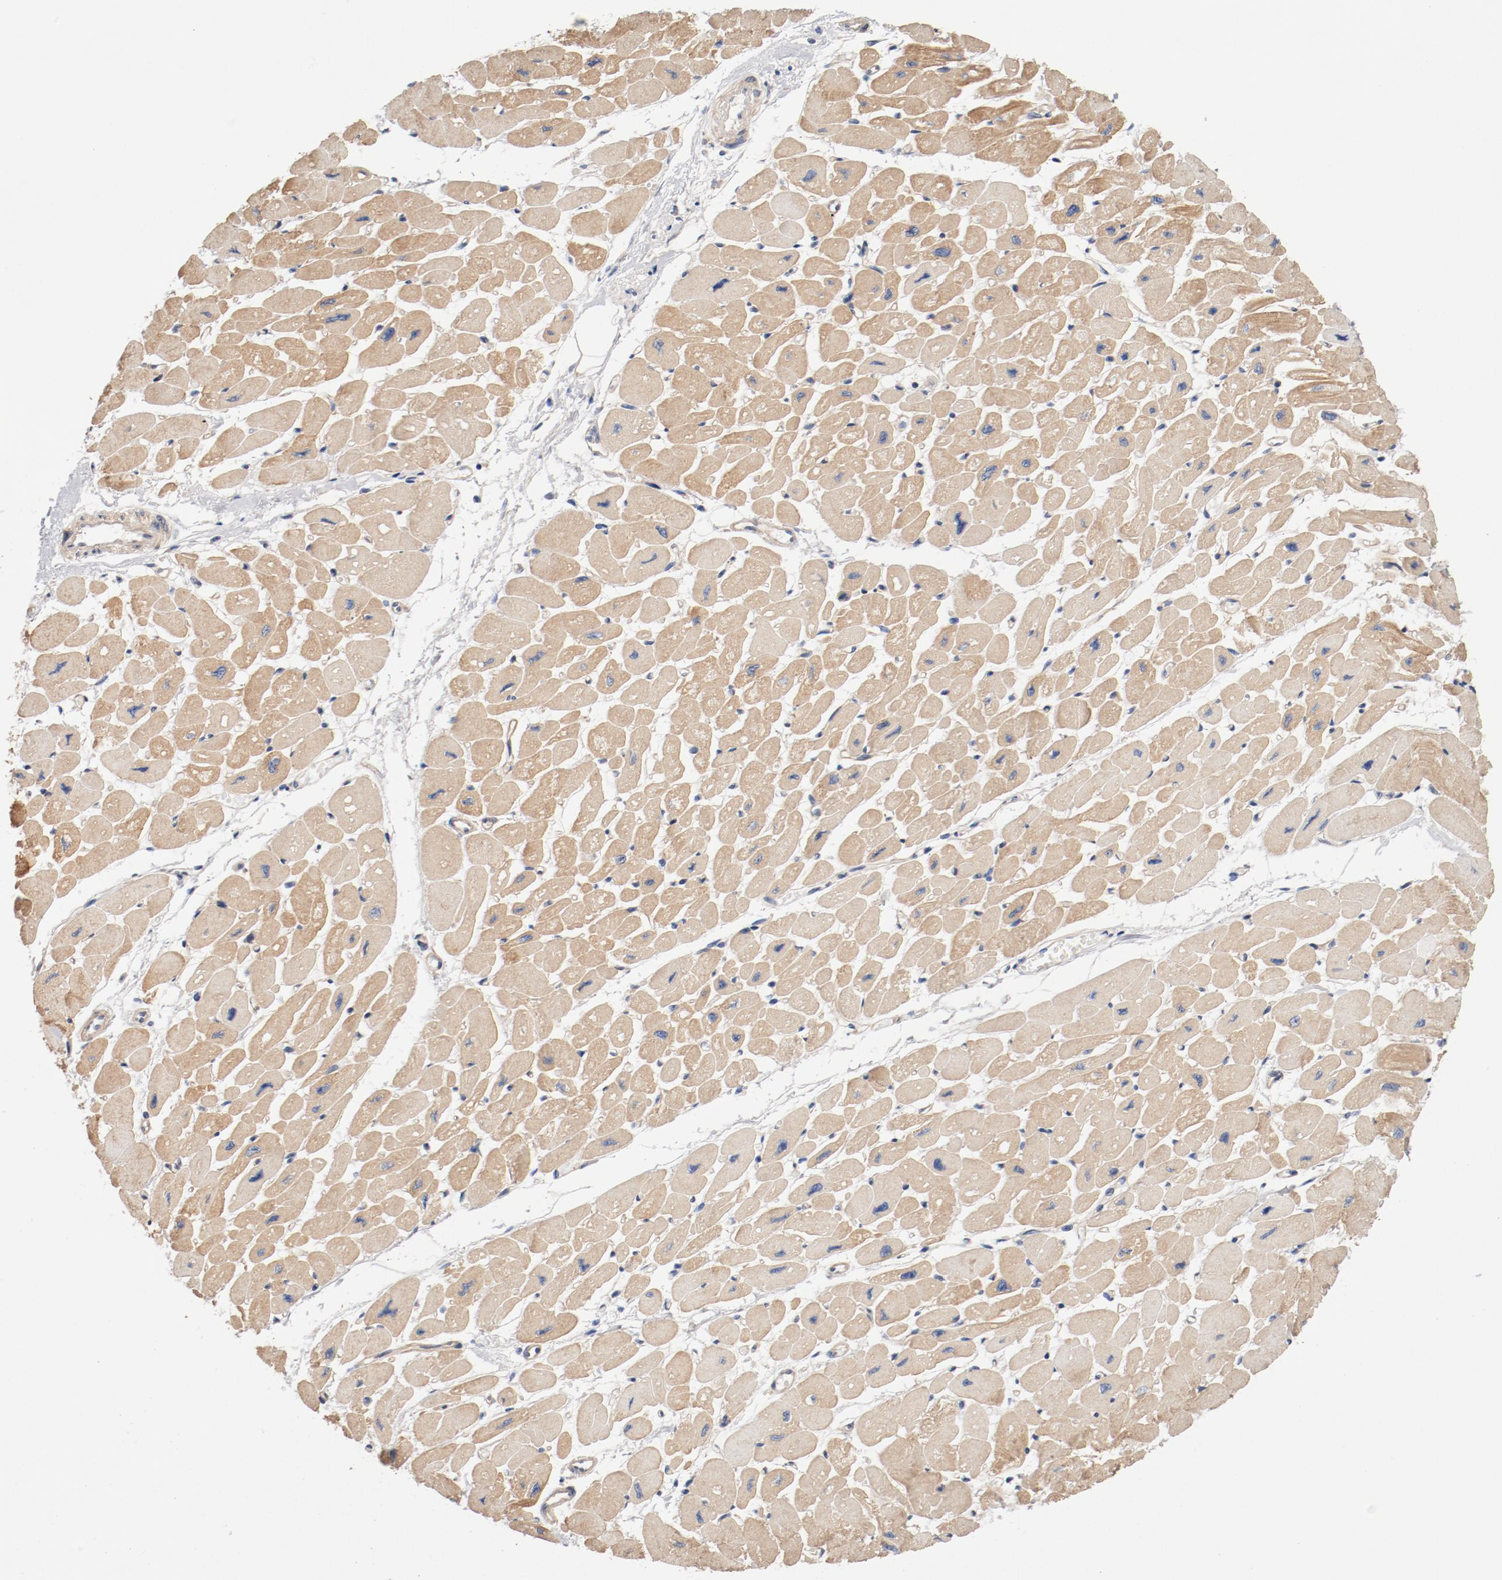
{"staining": {"intensity": "moderate", "quantity": ">75%", "location": "cytoplasmic/membranous"}, "tissue": "heart muscle", "cell_type": "Cardiomyocytes", "image_type": "normal", "snomed": [{"axis": "morphology", "description": "Normal tissue, NOS"}, {"axis": "topography", "description": "Heart"}], "caption": "Unremarkable heart muscle was stained to show a protein in brown. There is medium levels of moderate cytoplasmic/membranous expression in approximately >75% of cardiomyocytes.", "gene": "ILK", "patient": {"sex": "female", "age": 54}}